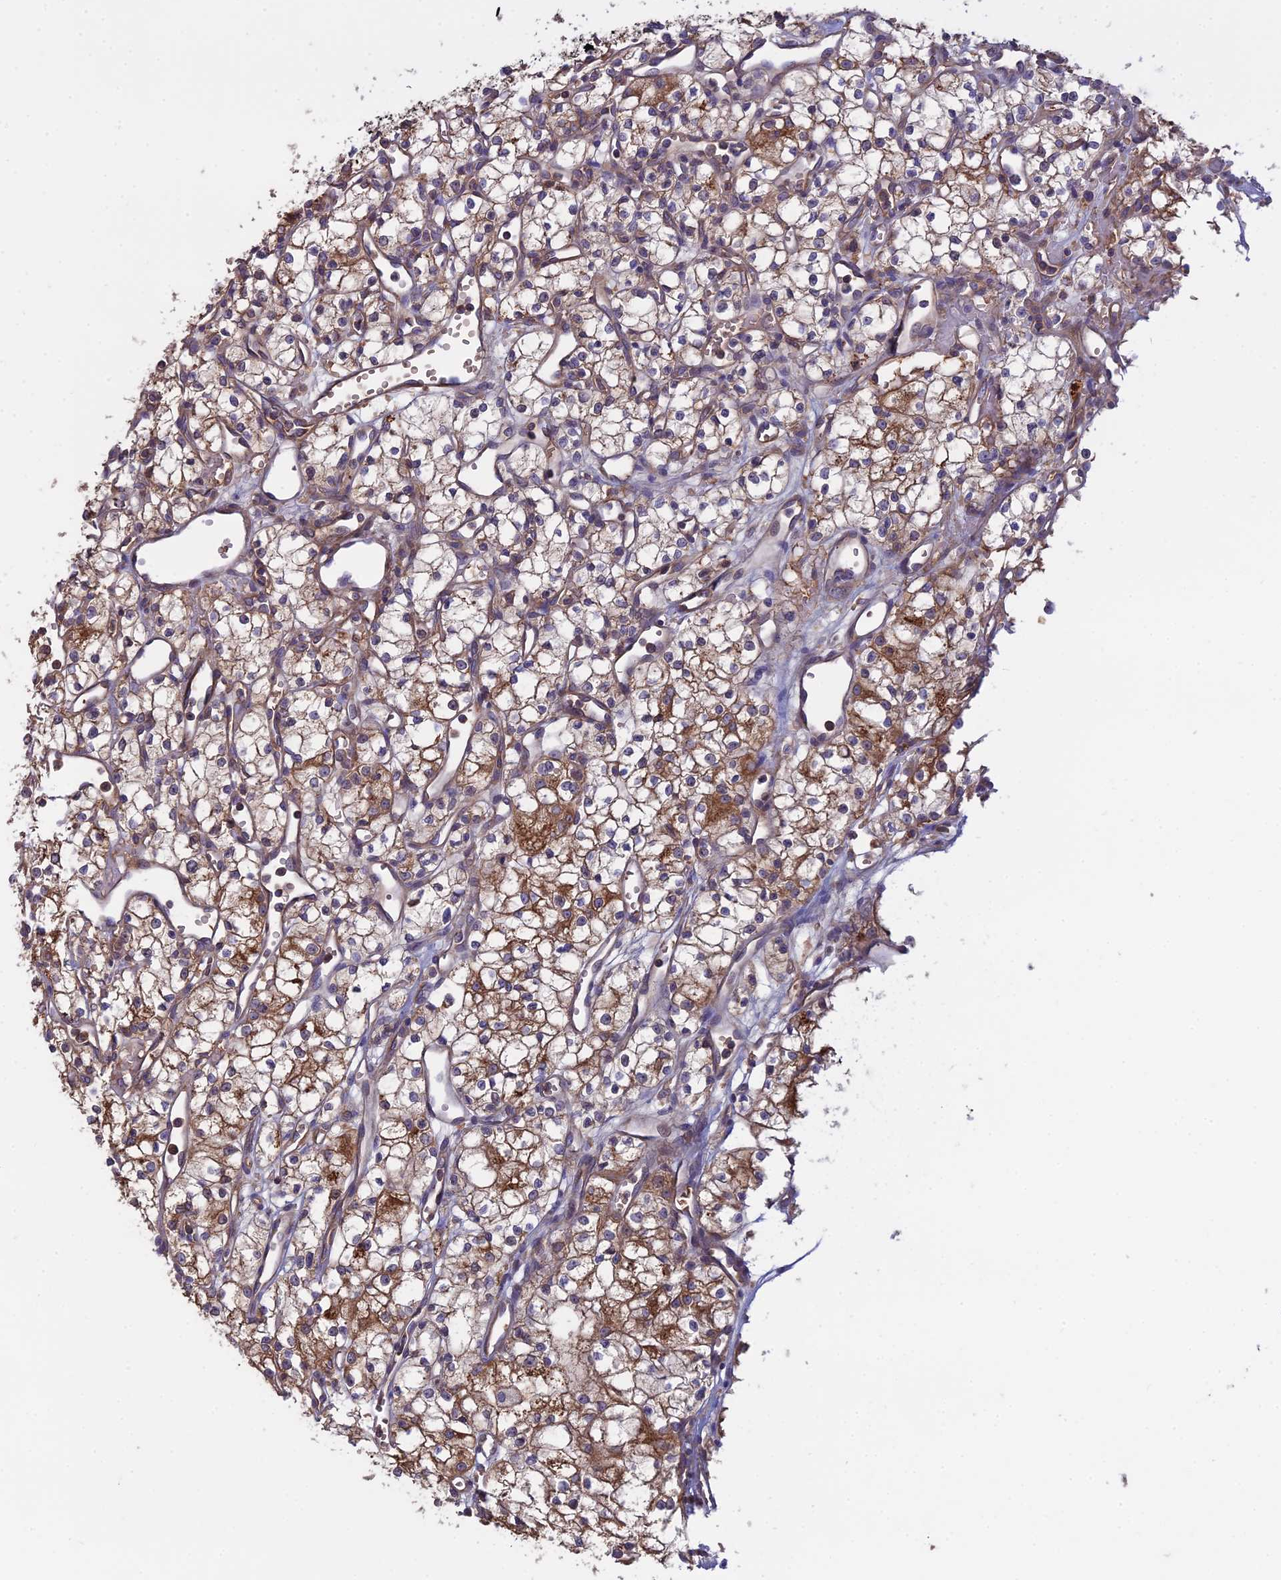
{"staining": {"intensity": "moderate", "quantity": ">75%", "location": "cytoplasmic/membranous"}, "tissue": "renal cancer", "cell_type": "Tumor cells", "image_type": "cancer", "snomed": [{"axis": "morphology", "description": "Adenocarcinoma, NOS"}, {"axis": "topography", "description": "Kidney"}], "caption": "High-power microscopy captured an IHC micrograph of renal cancer, revealing moderate cytoplasmic/membranous positivity in approximately >75% of tumor cells.", "gene": "GALR2", "patient": {"sex": "male", "age": 59}}